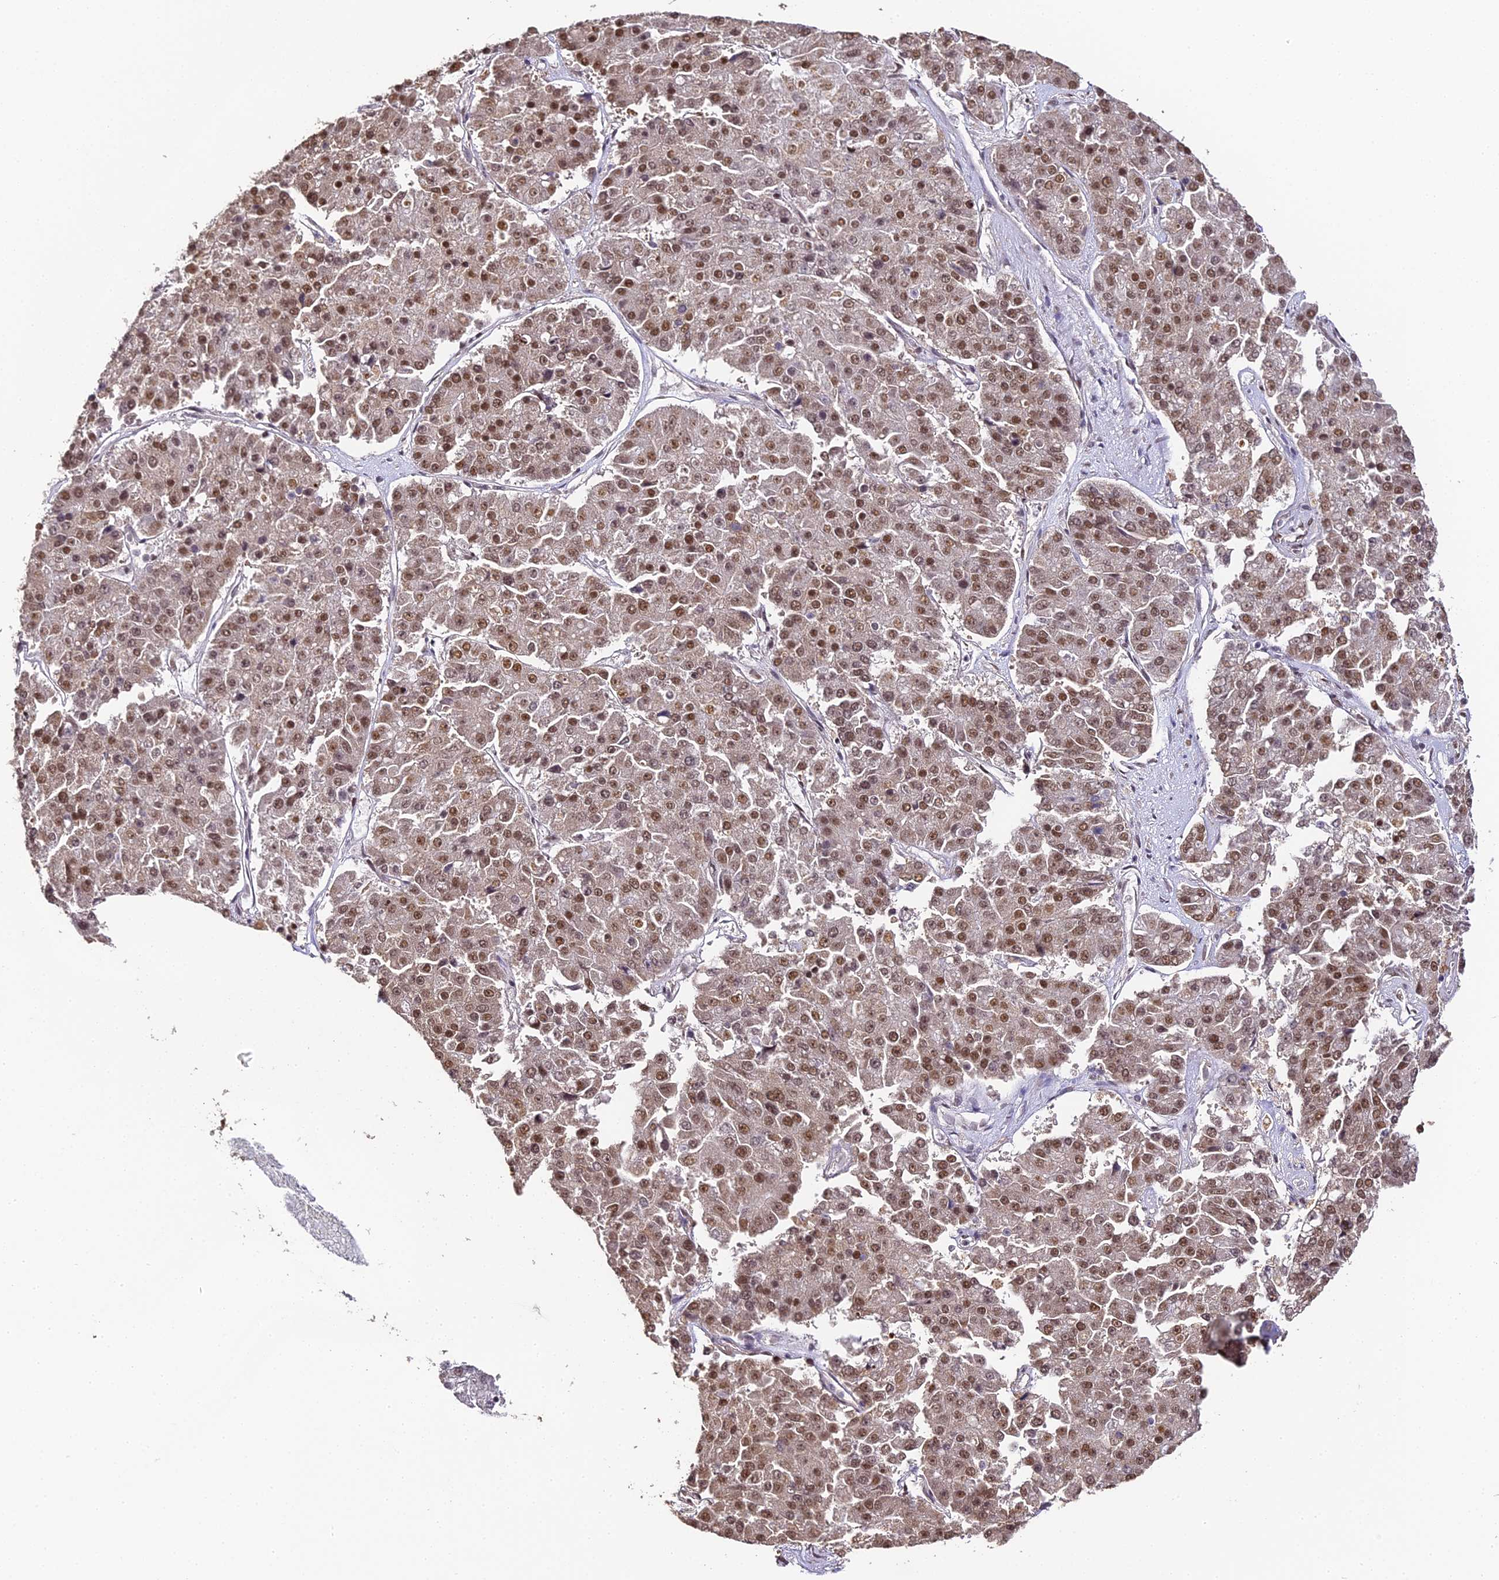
{"staining": {"intensity": "moderate", "quantity": ">75%", "location": "nuclear"}, "tissue": "pancreatic cancer", "cell_type": "Tumor cells", "image_type": "cancer", "snomed": [{"axis": "morphology", "description": "Adenocarcinoma, NOS"}, {"axis": "topography", "description": "Pancreas"}], "caption": "Tumor cells show medium levels of moderate nuclear positivity in approximately >75% of cells in adenocarcinoma (pancreatic). The staining is performed using DAB (3,3'-diaminobenzidine) brown chromogen to label protein expression. The nuclei are counter-stained blue using hematoxylin.", "gene": "HNRNPA1", "patient": {"sex": "male", "age": 50}}